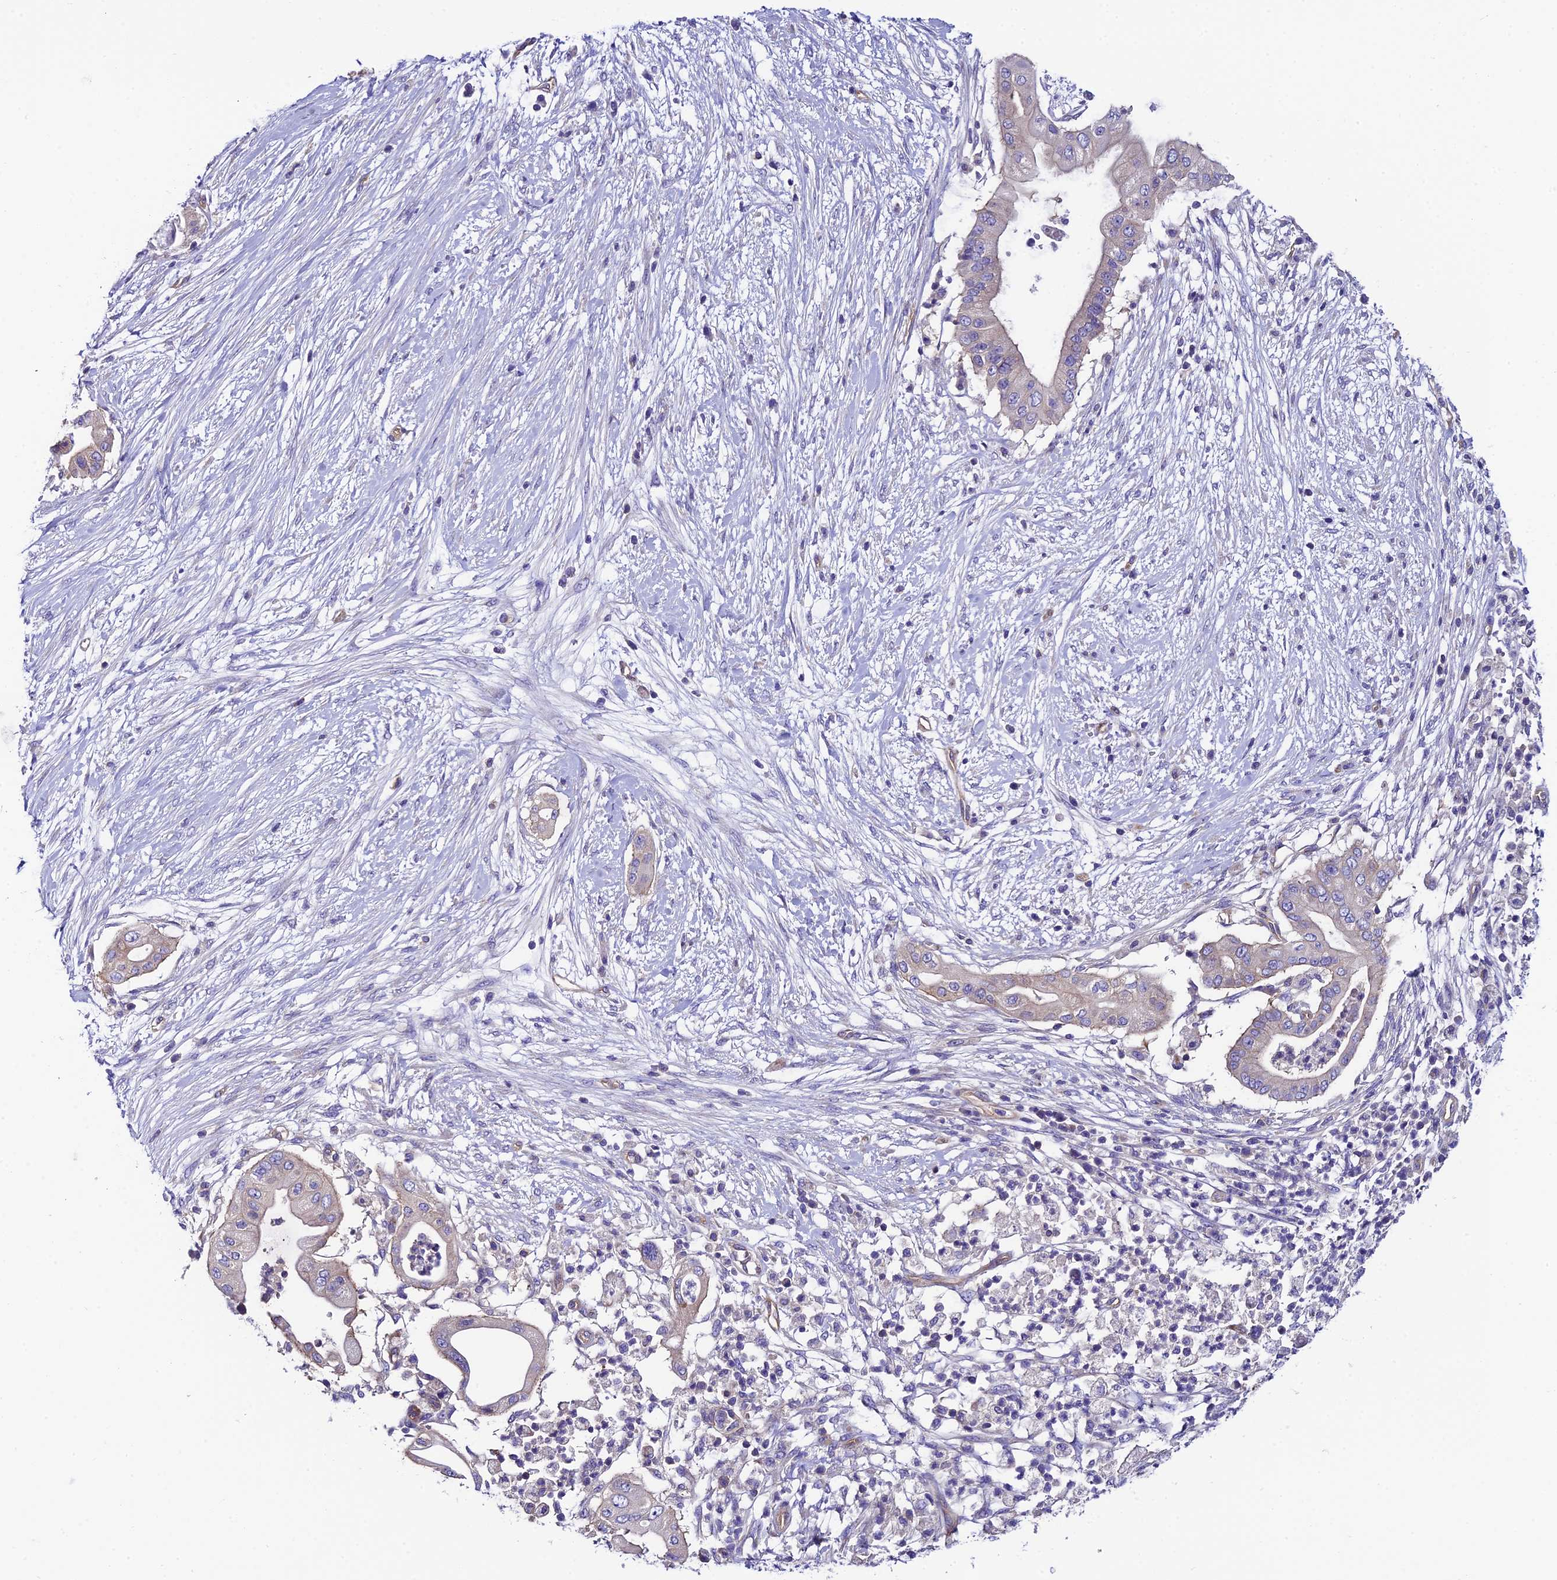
{"staining": {"intensity": "negative", "quantity": "none", "location": "none"}, "tissue": "pancreatic cancer", "cell_type": "Tumor cells", "image_type": "cancer", "snomed": [{"axis": "morphology", "description": "Adenocarcinoma, NOS"}, {"axis": "topography", "description": "Pancreas"}], "caption": "This is a image of immunohistochemistry (IHC) staining of pancreatic adenocarcinoma, which shows no expression in tumor cells.", "gene": "PPFIA3", "patient": {"sex": "male", "age": 68}}